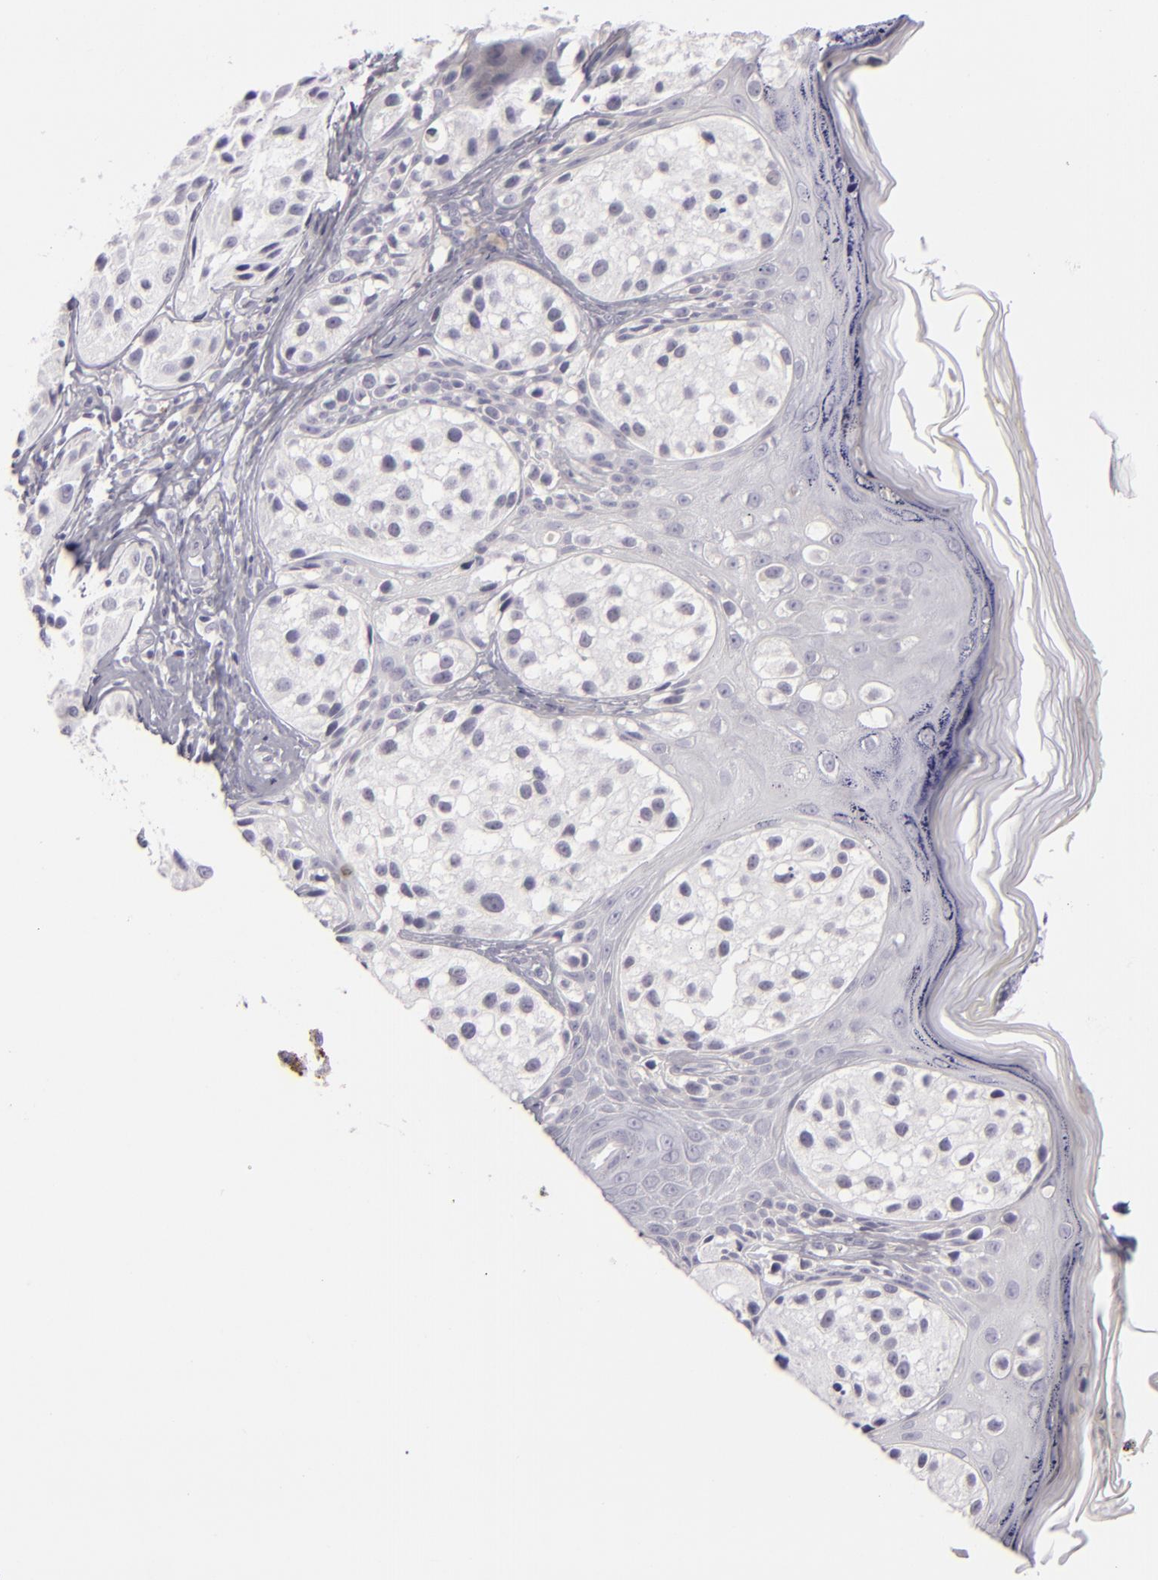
{"staining": {"intensity": "negative", "quantity": "none", "location": "none"}, "tissue": "melanoma", "cell_type": "Tumor cells", "image_type": "cancer", "snomed": [{"axis": "morphology", "description": "Malignant melanoma, NOS"}, {"axis": "topography", "description": "Skin"}], "caption": "Melanoma stained for a protein using immunohistochemistry (IHC) displays no staining tumor cells.", "gene": "CDX2", "patient": {"sex": "male", "age": 23}}